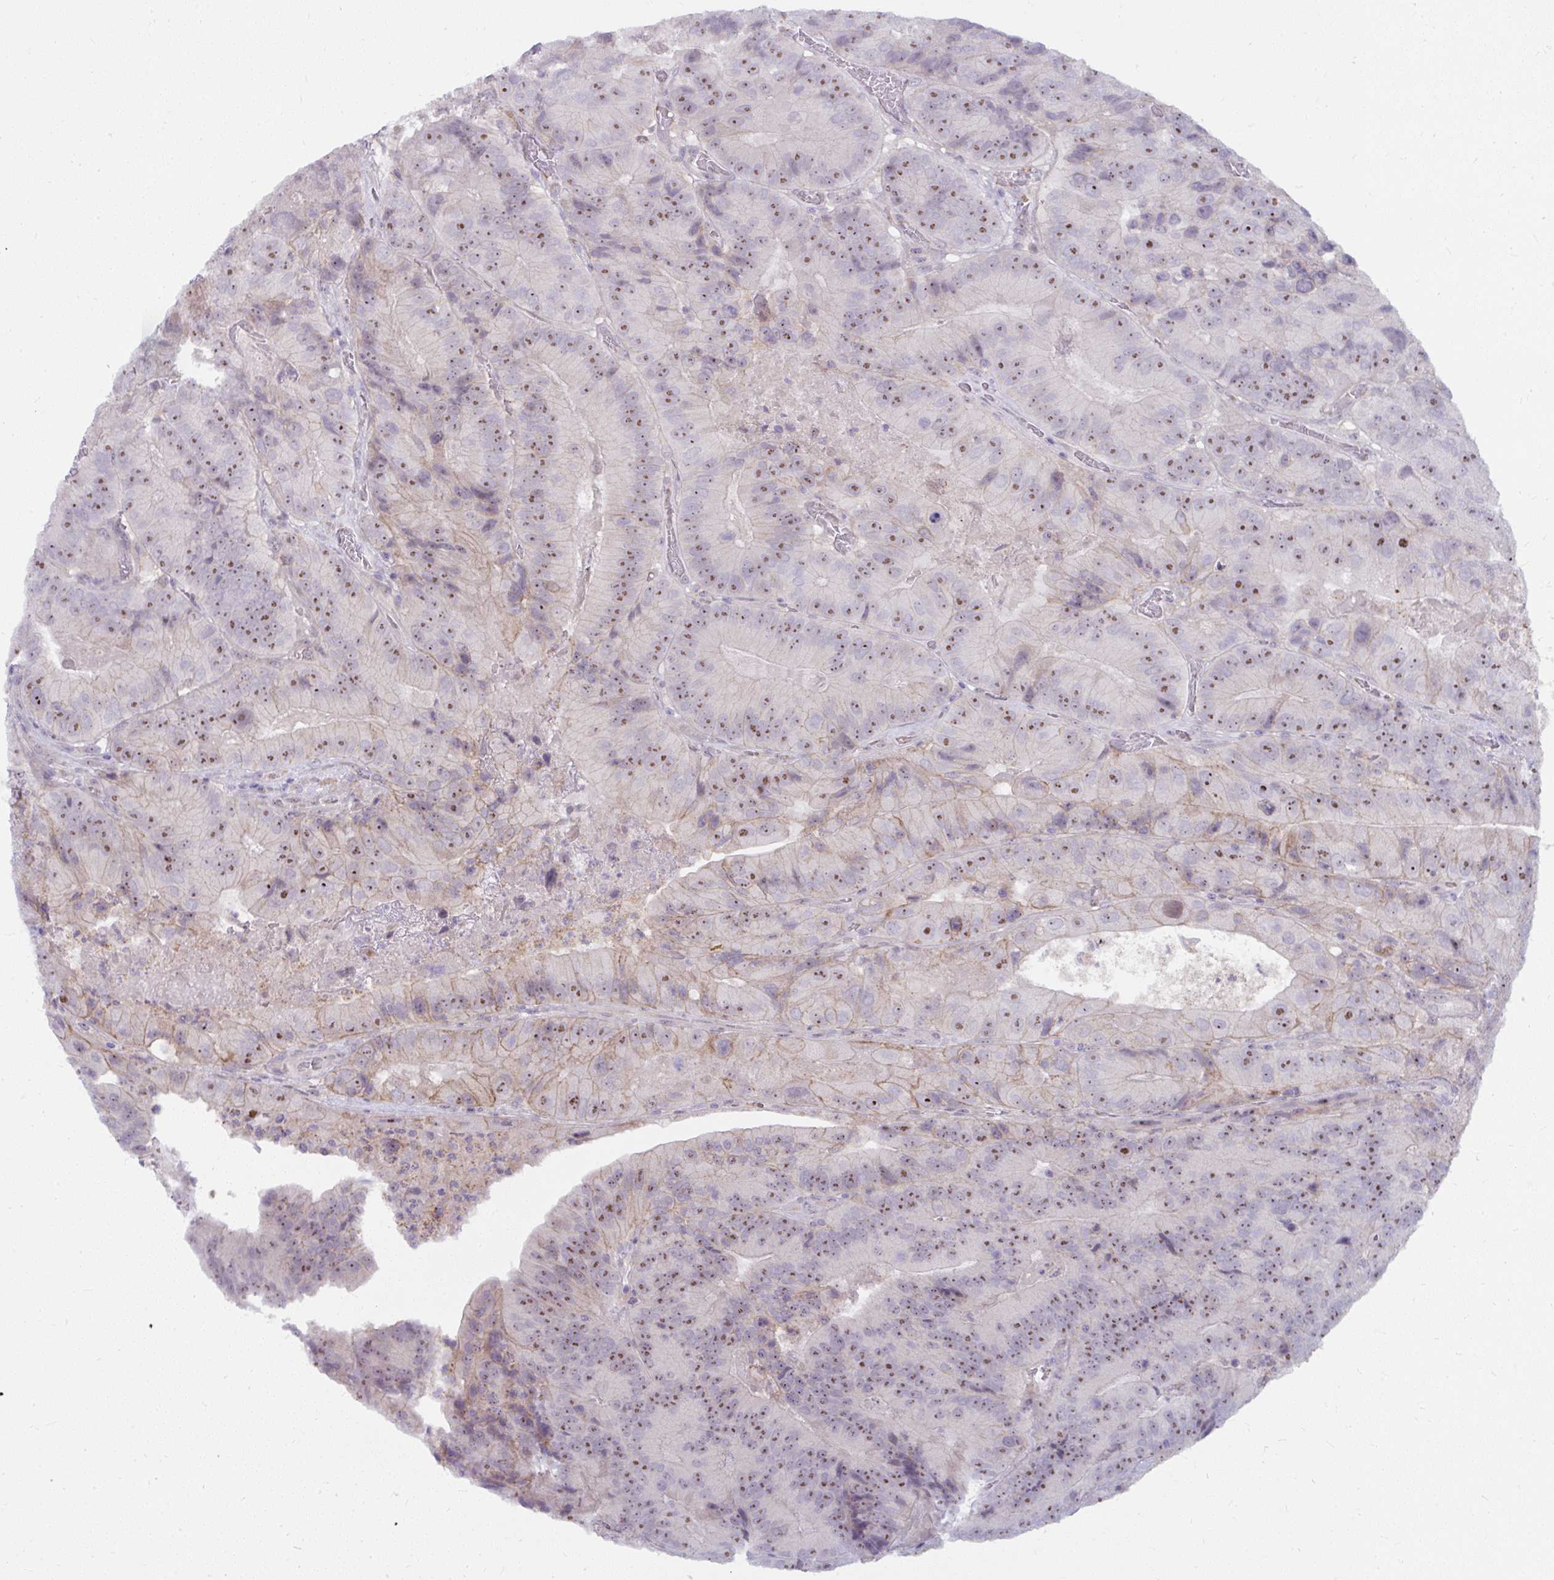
{"staining": {"intensity": "moderate", "quantity": ">75%", "location": "cytoplasmic/membranous,nuclear"}, "tissue": "colorectal cancer", "cell_type": "Tumor cells", "image_type": "cancer", "snomed": [{"axis": "morphology", "description": "Adenocarcinoma, NOS"}, {"axis": "topography", "description": "Colon"}], "caption": "A histopathology image showing moderate cytoplasmic/membranous and nuclear expression in about >75% of tumor cells in colorectal cancer, as visualized by brown immunohistochemical staining.", "gene": "MUS81", "patient": {"sex": "female", "age": 86}}